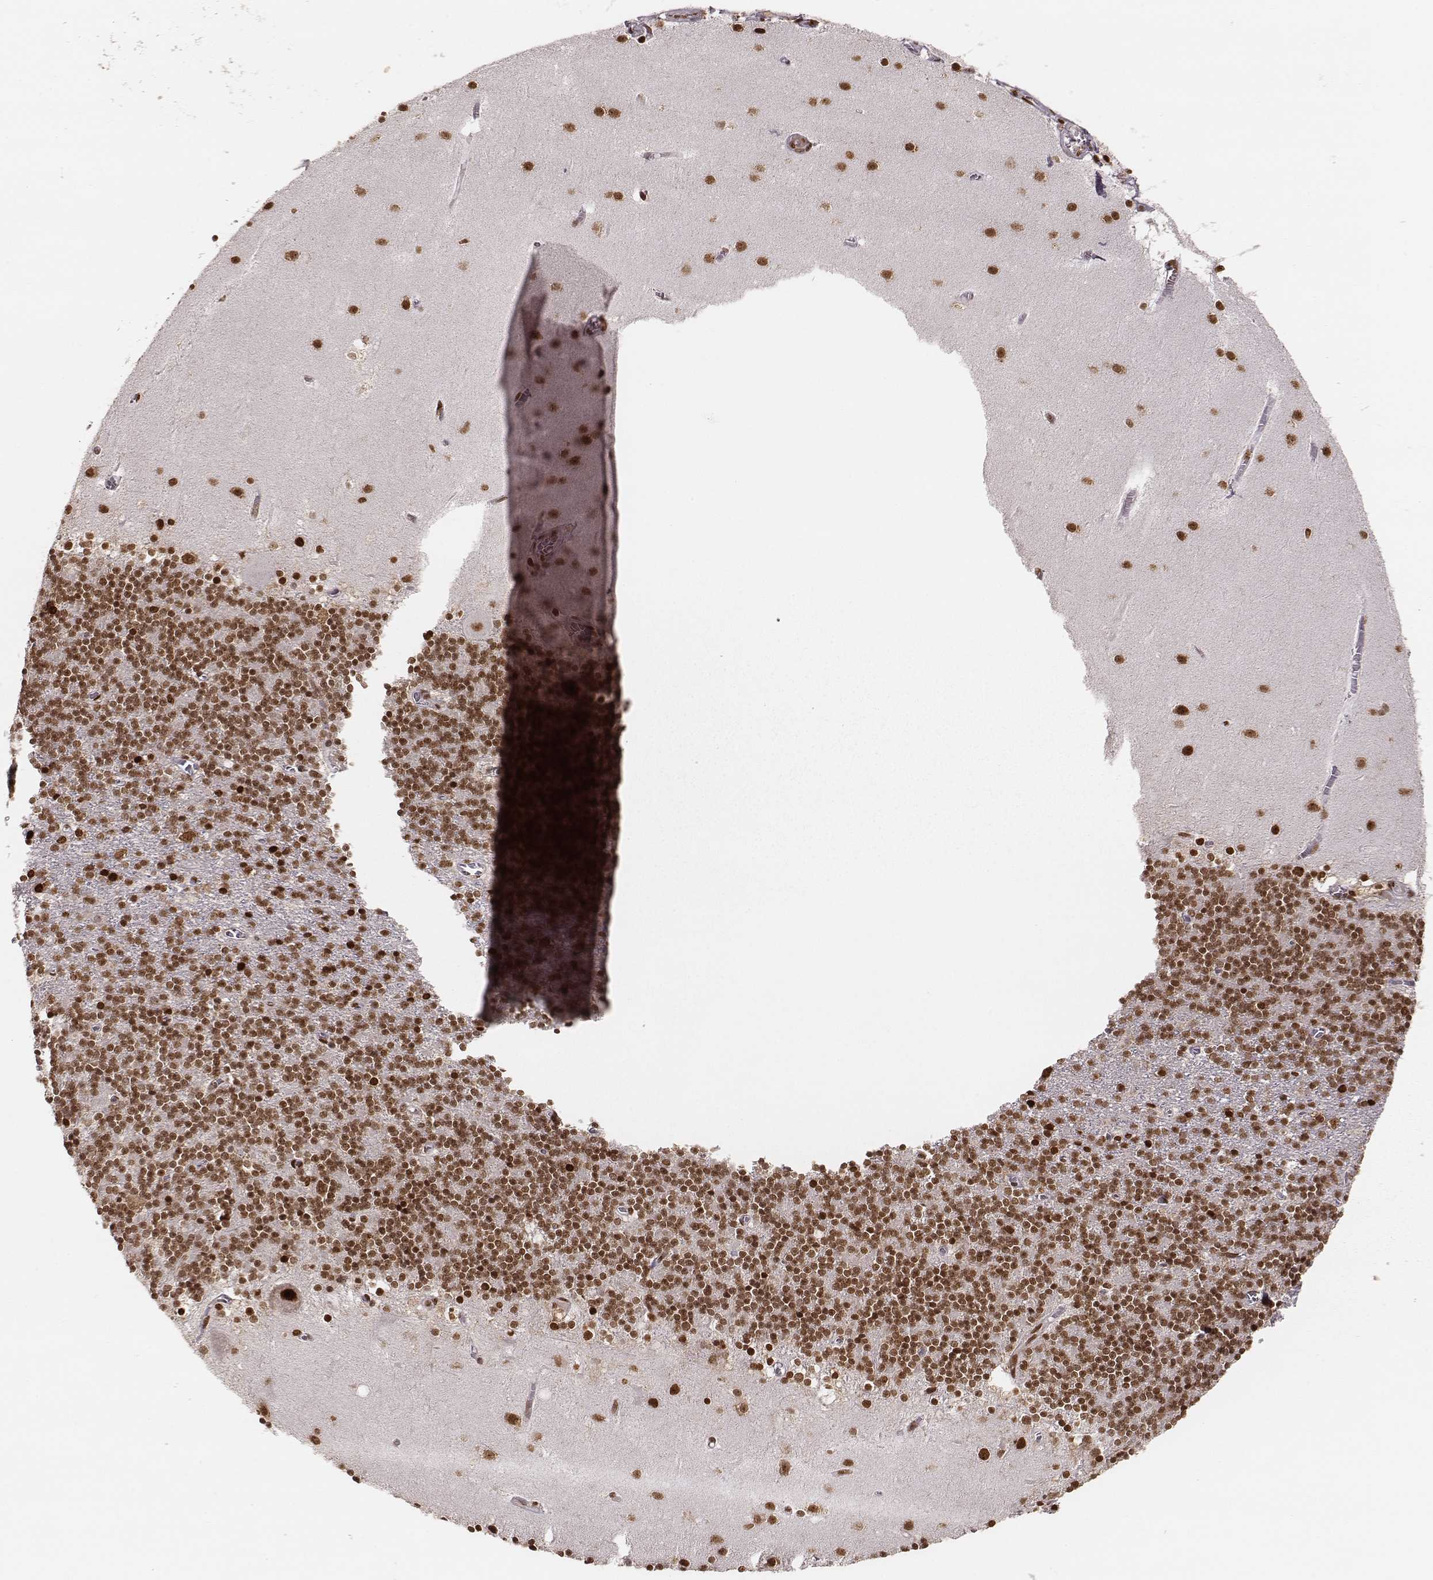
{"staining": {"intensity": "moderate", "quantity": ">75%", "location": "nuclear"}, "tissue": "cerebellum", "cell_type": "Cells in granular layer", "image_type": "normal", "snomed": [{"axis": "morphology", "description": "Normal tissue, NOS"}, {"axis": "topography", "description": "Cerebellum"}], "caption": "Immunohistochemical staining of unremarkable human cerebellum shows moderate nuclear protein positivity in approximately >75% of cells in granular layer. The staining is performed using DAB brown chromogen to label protein expression. The nuclei are counter-stained blue using hematoxylin.", "gene": "PARP1", "patient": {"sex": "male", "age": 70}}